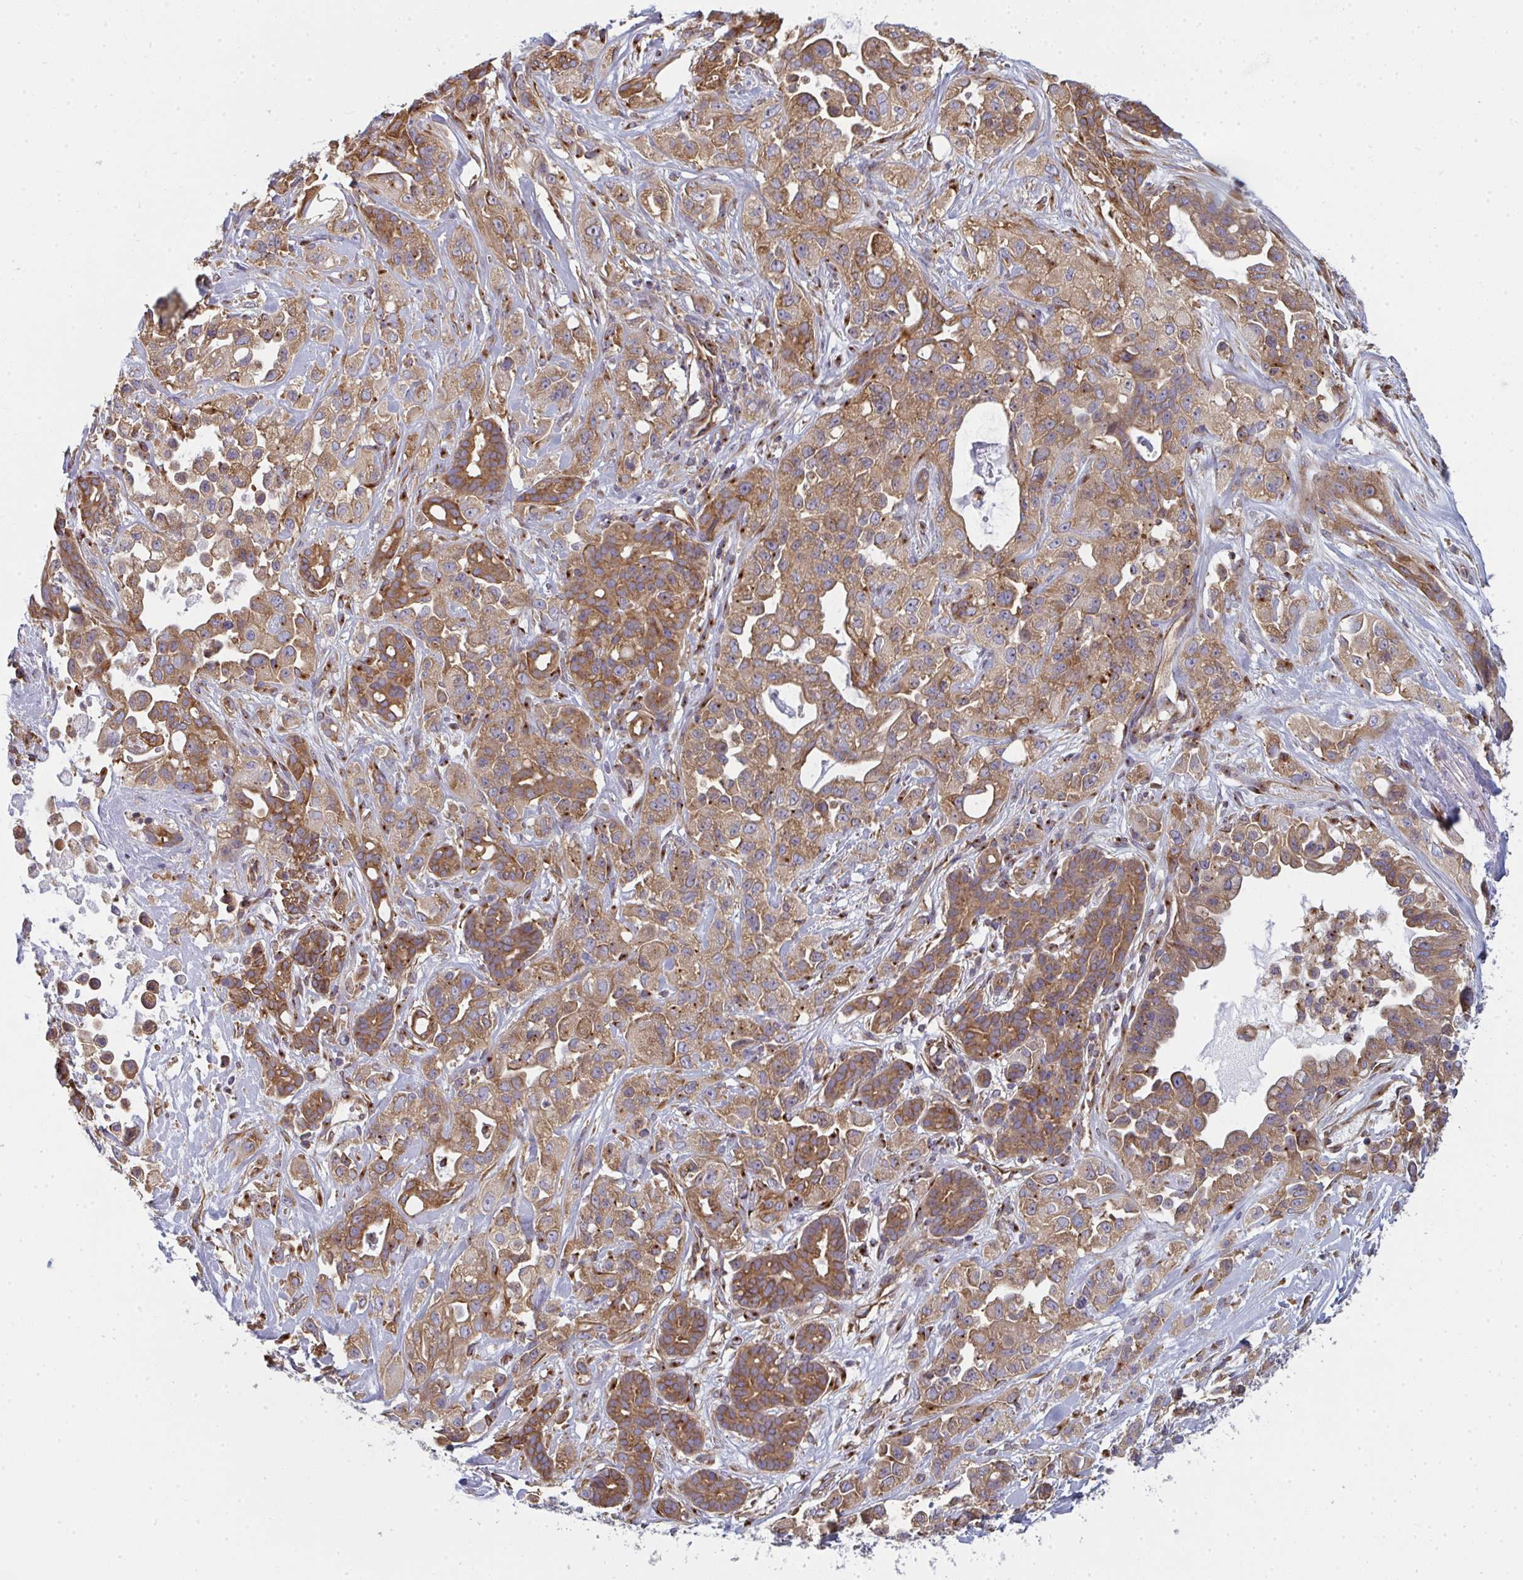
{"staining": {"intensity": "moderate", "quantity": ">75%", "location": "cytoplasmic/membranous"}, "tissue": "pancreatic cancer", "cell_type": "Tumor cells", "image_type": "cancer", "snomed": [{"axis": "morphology", "description": "Adenocarcinoma, NOS"}, {"axis": "topography", "description": "Pancreas"}], "caption": "Protein staining reveals moderate cytoplasmic/membranous expression in about >75% of tumor cells in pancreatic adenocarcinoma.", "gene": "DYNC1I2", "patient": {"sex": "male", "age": 44}}